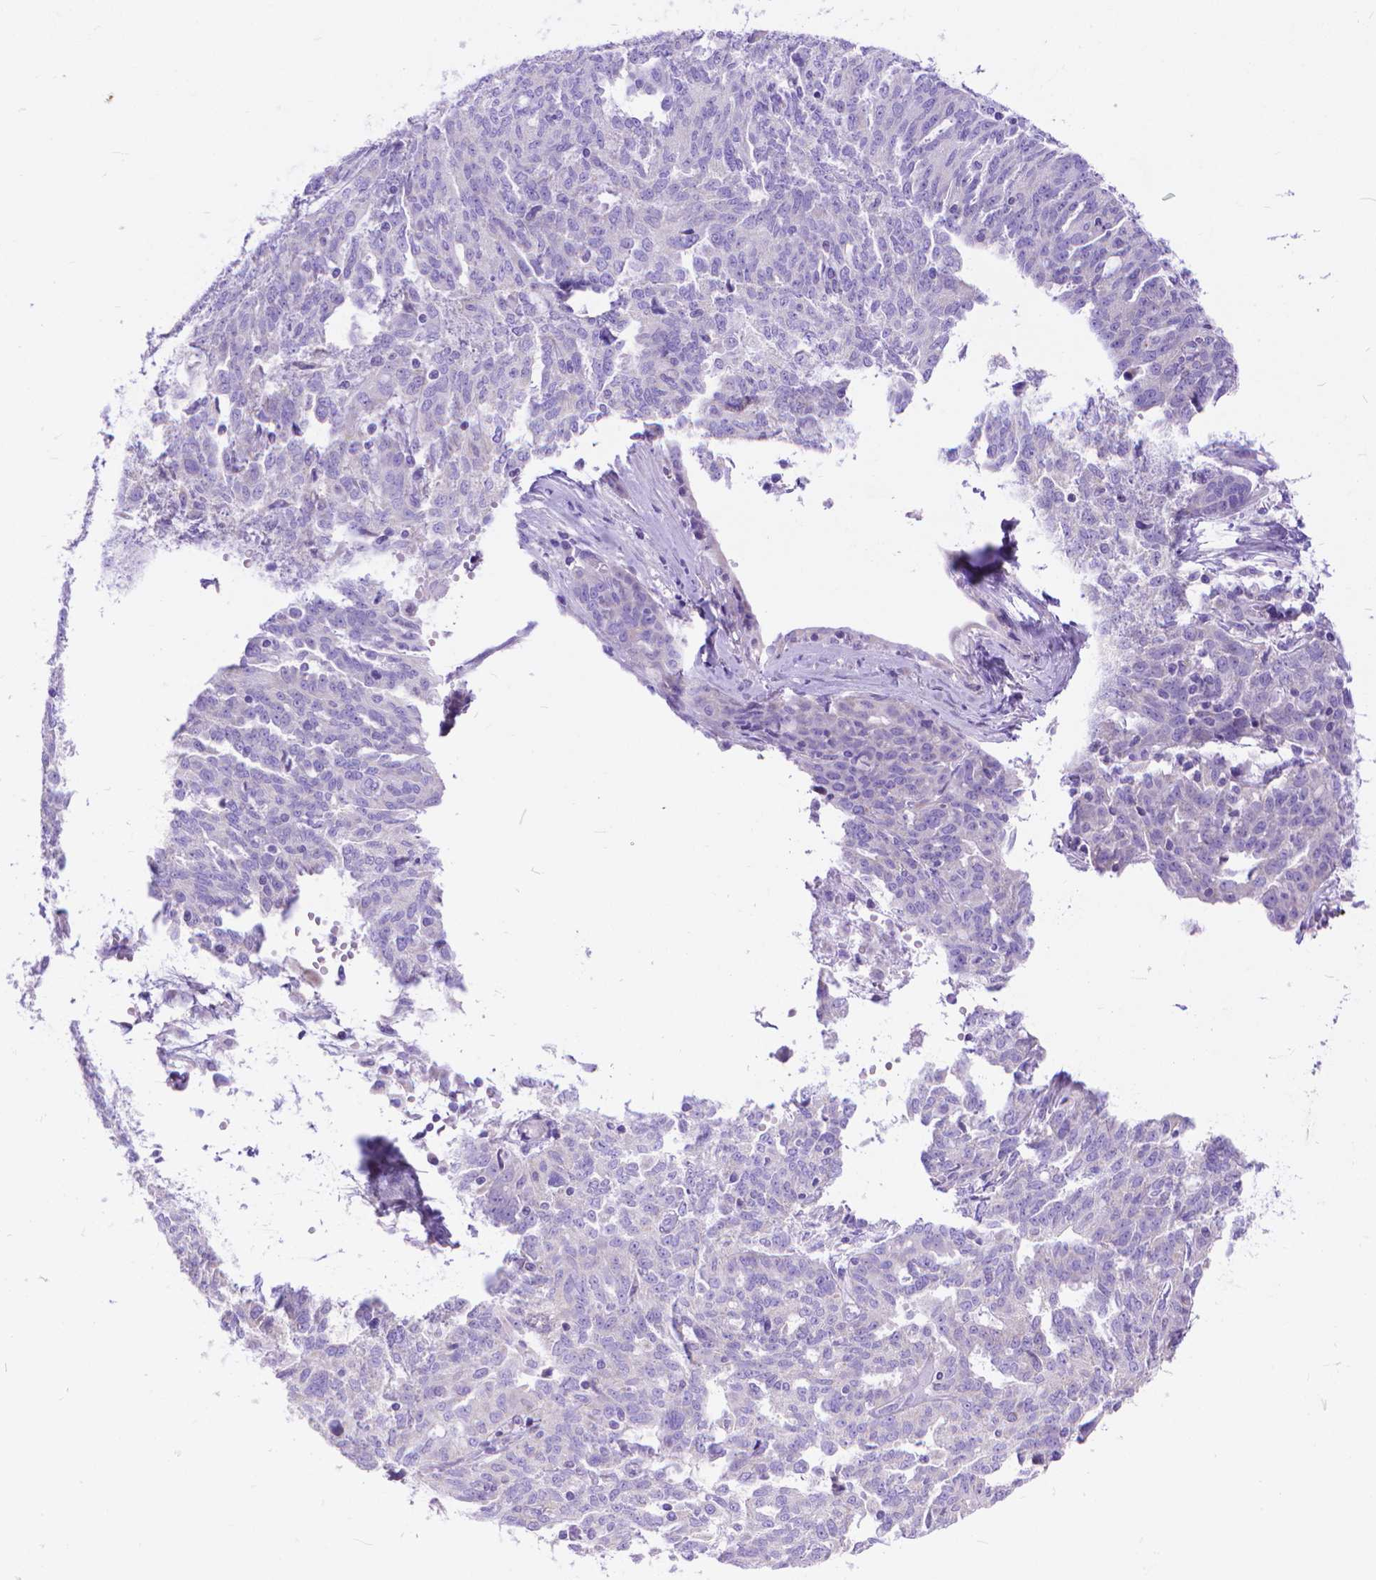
{"staining": {"intensity": "negative", "quantity": "none", "location": "none"}, "tissue": "ovarian cancer", "cell_type": "Tumor cells", "image_type": "cancer", "snomed": [{"axis": "morphology", "description": "Cystadenocarcinoma, serous, NOS"}, {"axis": "topography", "description": "Ovary"}], "caption": "Serous cystadenocarcinoma (ovarian) was stained to show a protein in brown. There is no significant staining in tumor cells. (Immunohistochemistry, brightfield microscopy, high magnification).", "gene": "DHRS2", "patient": {"sex": "female", "age": 67}}